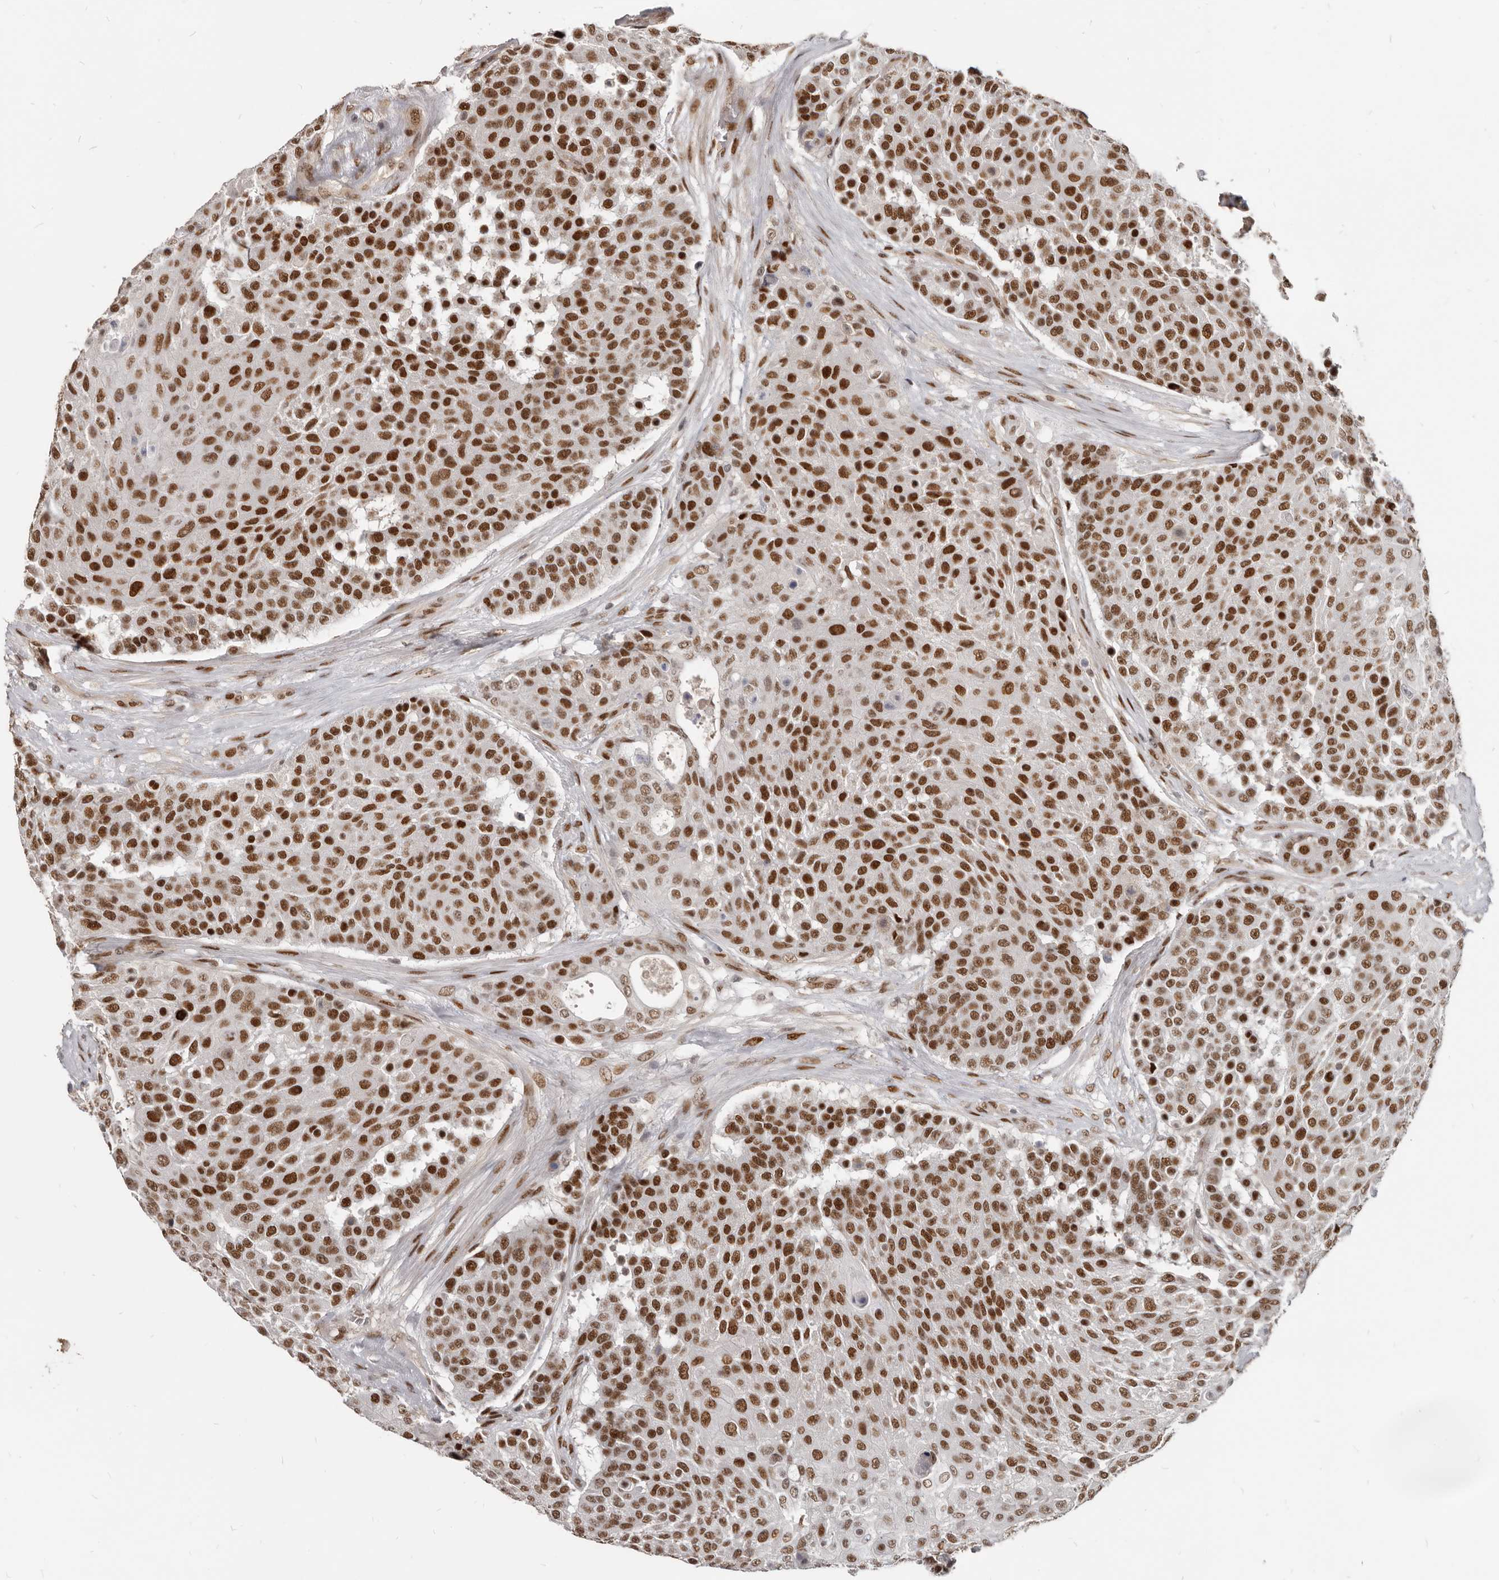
{"staining": {"intensity": "strong", "quantity": ">75%", "location": "nuclear"}, "tissue": "urothelial cancer", "cell_type": "Tumor cells", "image_type": "cancer", "snomed": [{"axis": "morphology", "description": "Urothelial carcinoma, High grade"}, {"axis": "topography", "description": "Urinary bladder"}], "caption": "Immunohistochemistry (IHC) (DAB (3,3'-diaminobenzidine)) staining of urothelial cancer displays strong nuclear protein positivity in approximately >75% of tumor cells. (DAB IHC, brown staining for protein, blue staining for nuclei).", "gene": "ATF5", "patient": {"sex": "female", "age": 63}}